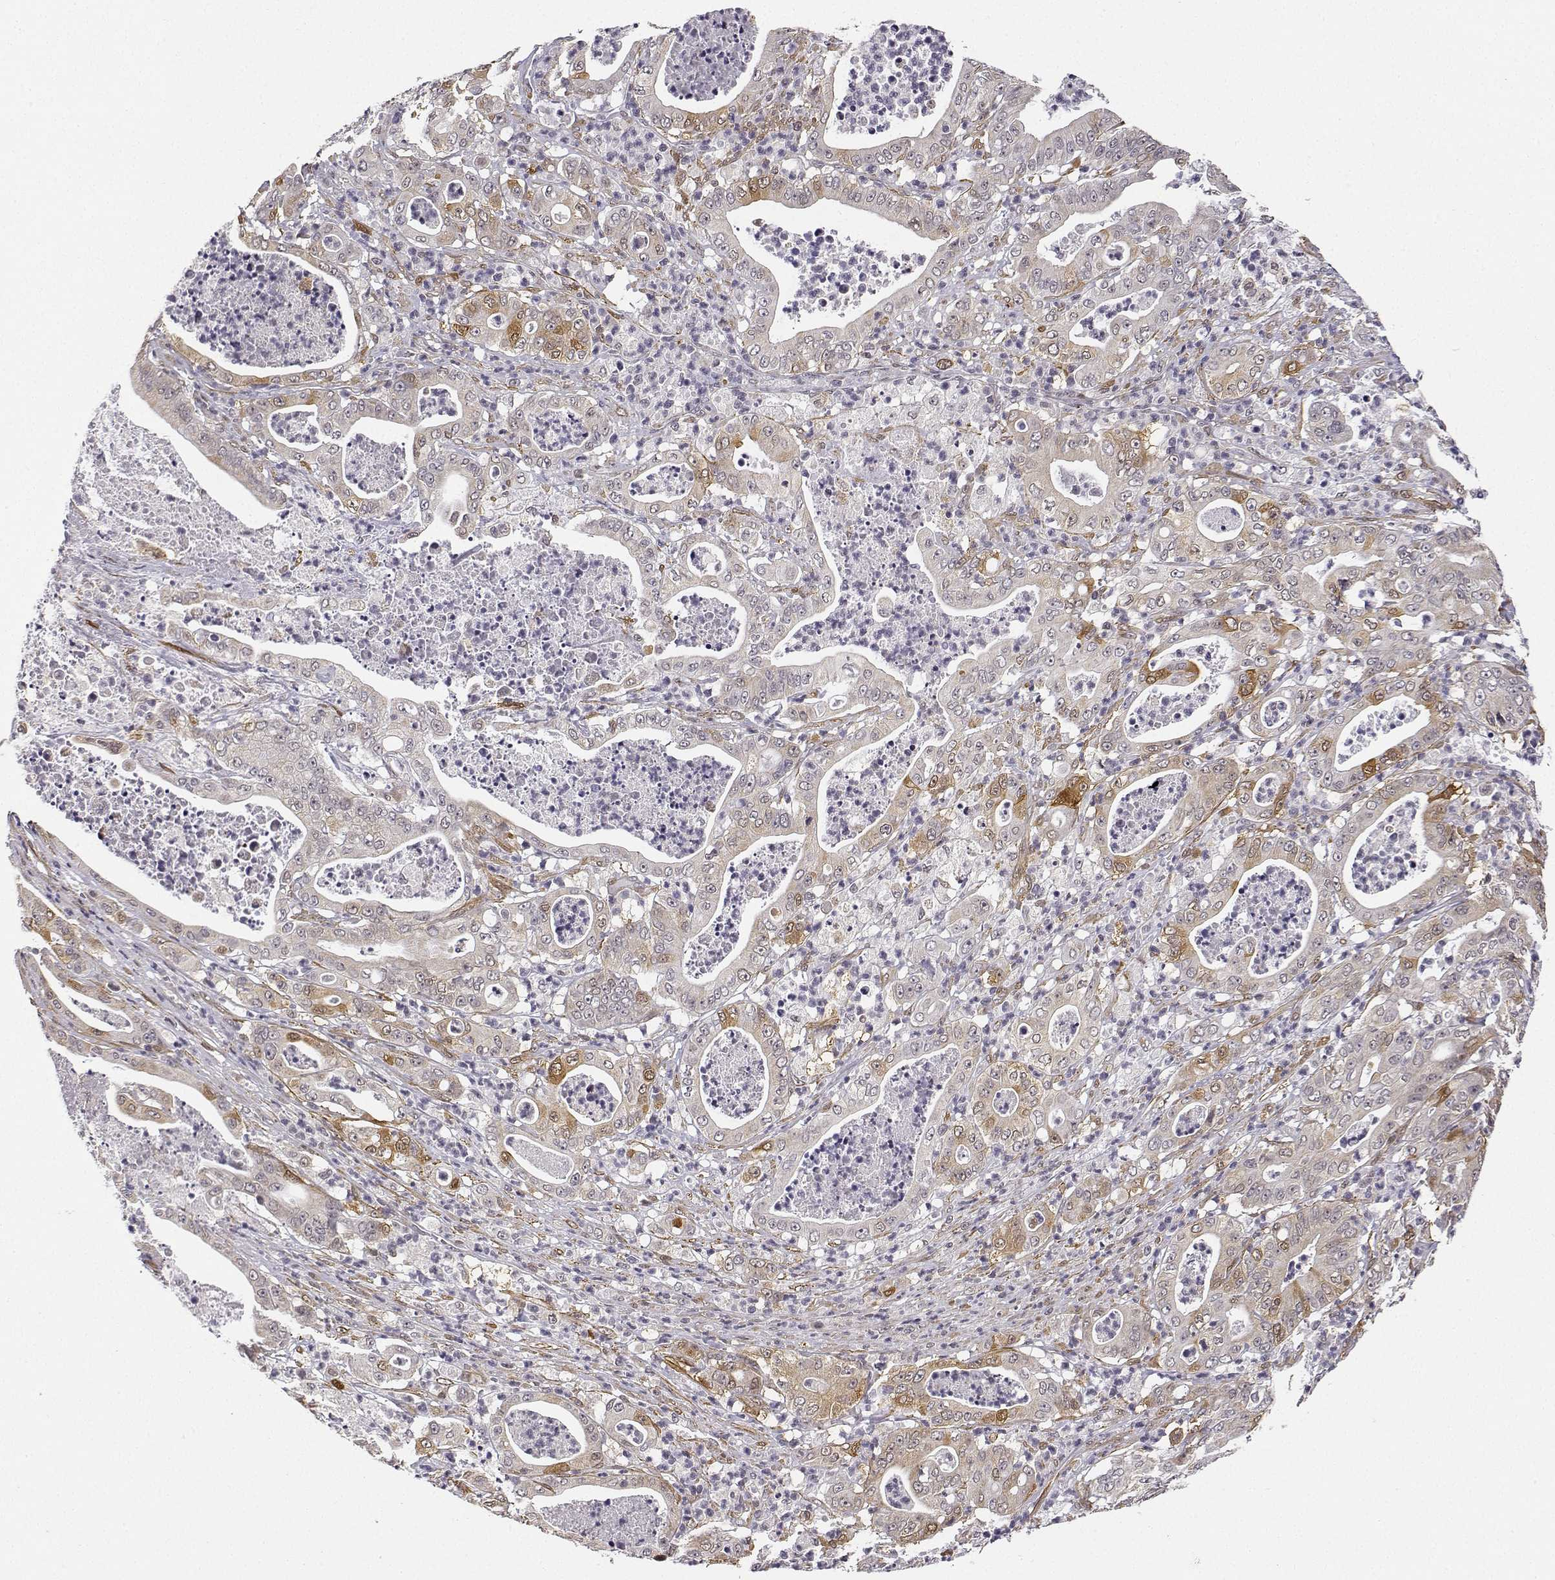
{"staining": {"intensity": "weak", "quantity": "<25%", "location": "cytoplasmic/membranous"}, "tissue": "pancreatic cancer", "cell_type": "Tumor cells", "image_type": "cancer", "snomed": [{"axis": "morphology", "description": "Adenocarcinoma, NOS"}, {"axis": "topography", "description": "Pancreas"}], "caption": "IHC micrograph of neoplastic tissue: human adenocarcinoma (pancreatic) stained with DAB reveals no significant protein positivity in tumor cells. (DAB immunohistochemistry with hematoxylin counter stain).", "gene": "PHGDH", "patient": {"sex": "male", "age": 71}}